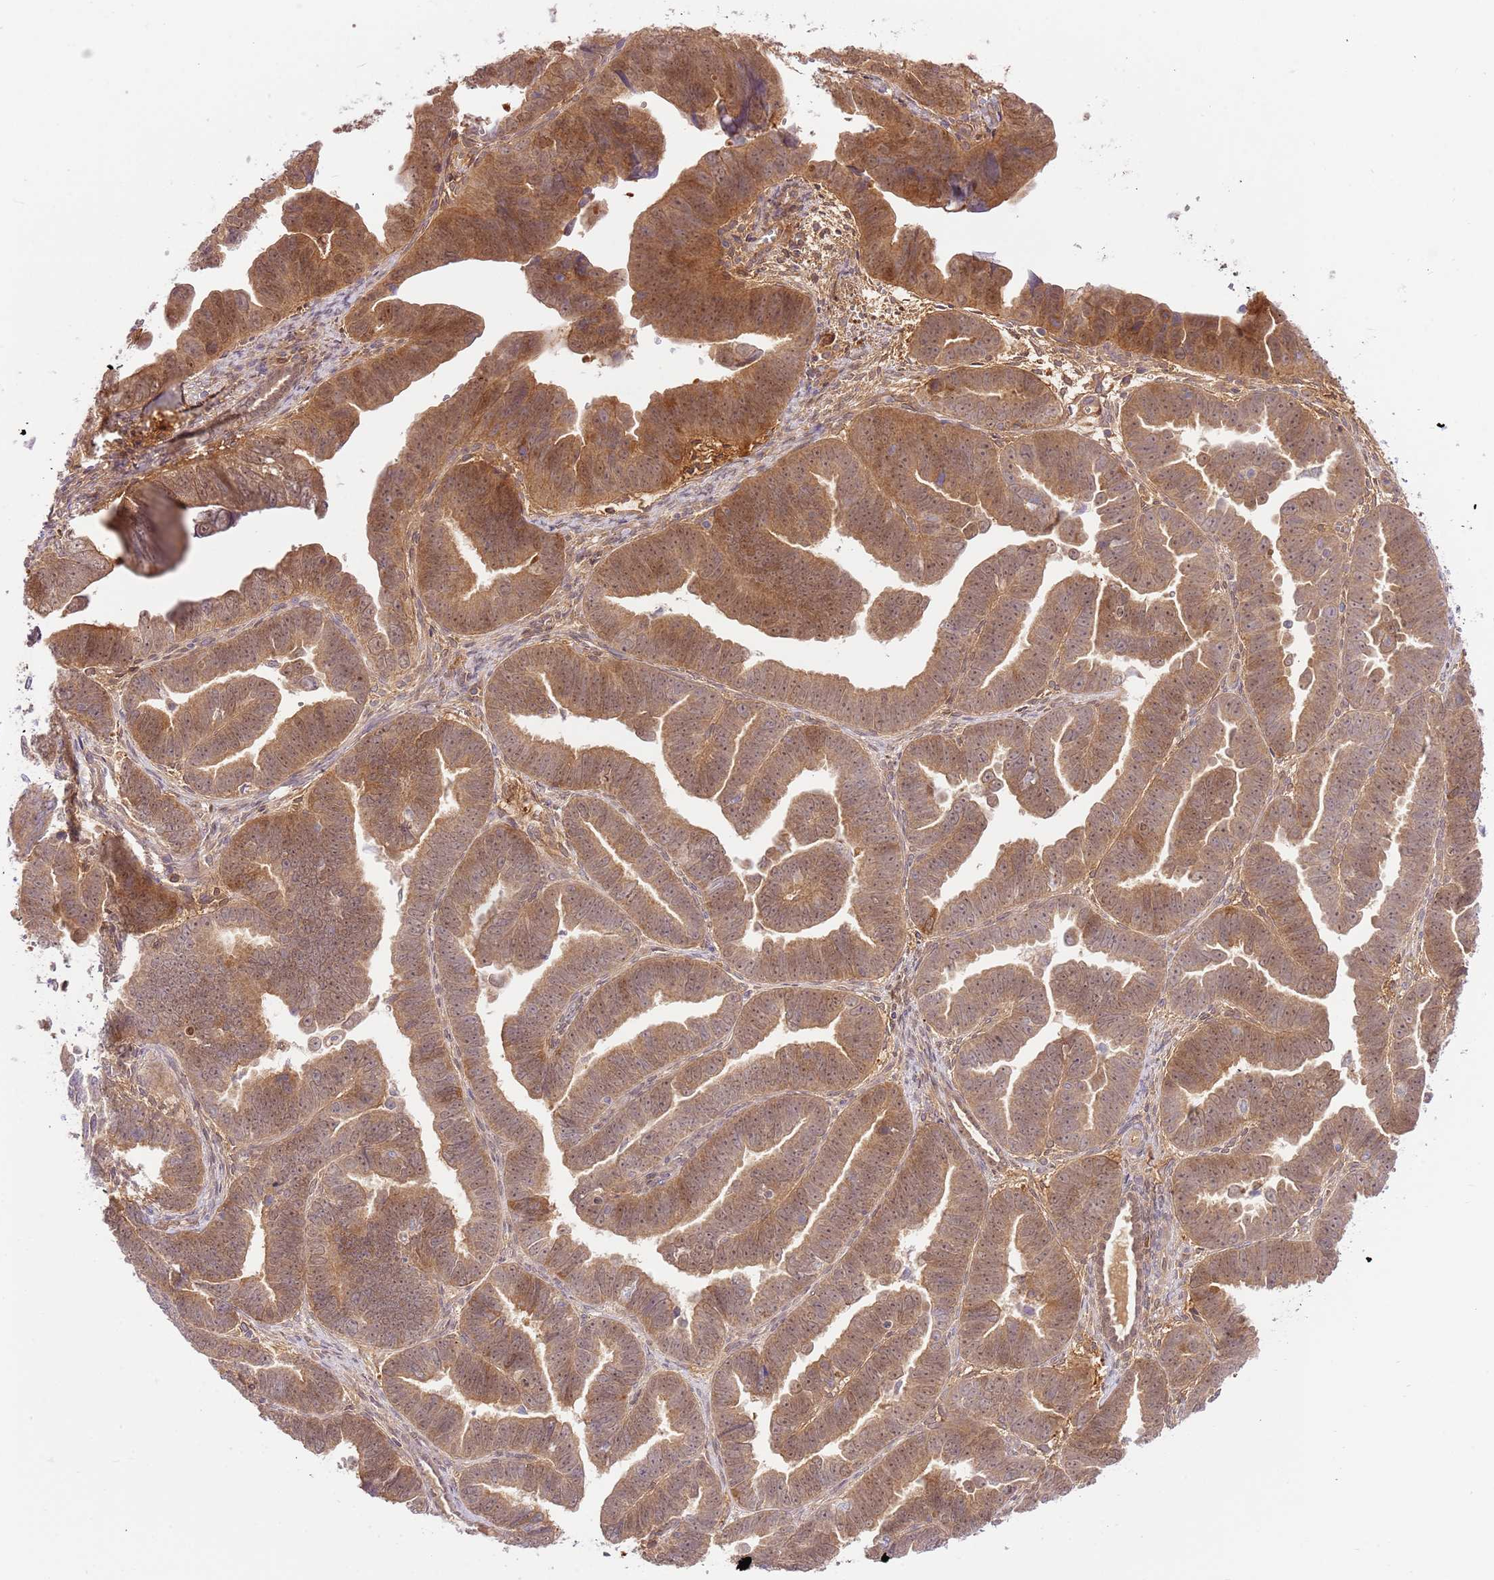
{"staining": {"intensity": "moderate", "quantity": ">75%", "location": "cytoplasmic/membranous,nuclear"}, "tissue": "endometrial cancer", "cell_type": "Tumor cells", "image_type": "cancer", "snomed": [{"axis": "morphology", "description": "Adenocarcinoma, NOS"}, {"axis": "topography", "description": "Endometrium"}], "caption": "Immunohistochemical staining of human endometrial cancer (adenocarcinoma) exhibits moderate cytoplasmic/membranous and nuclear protein expression in approximately >75% of tumor cells.", "gene": "C8G", "patient": {"sex": "female", "age": 75}}